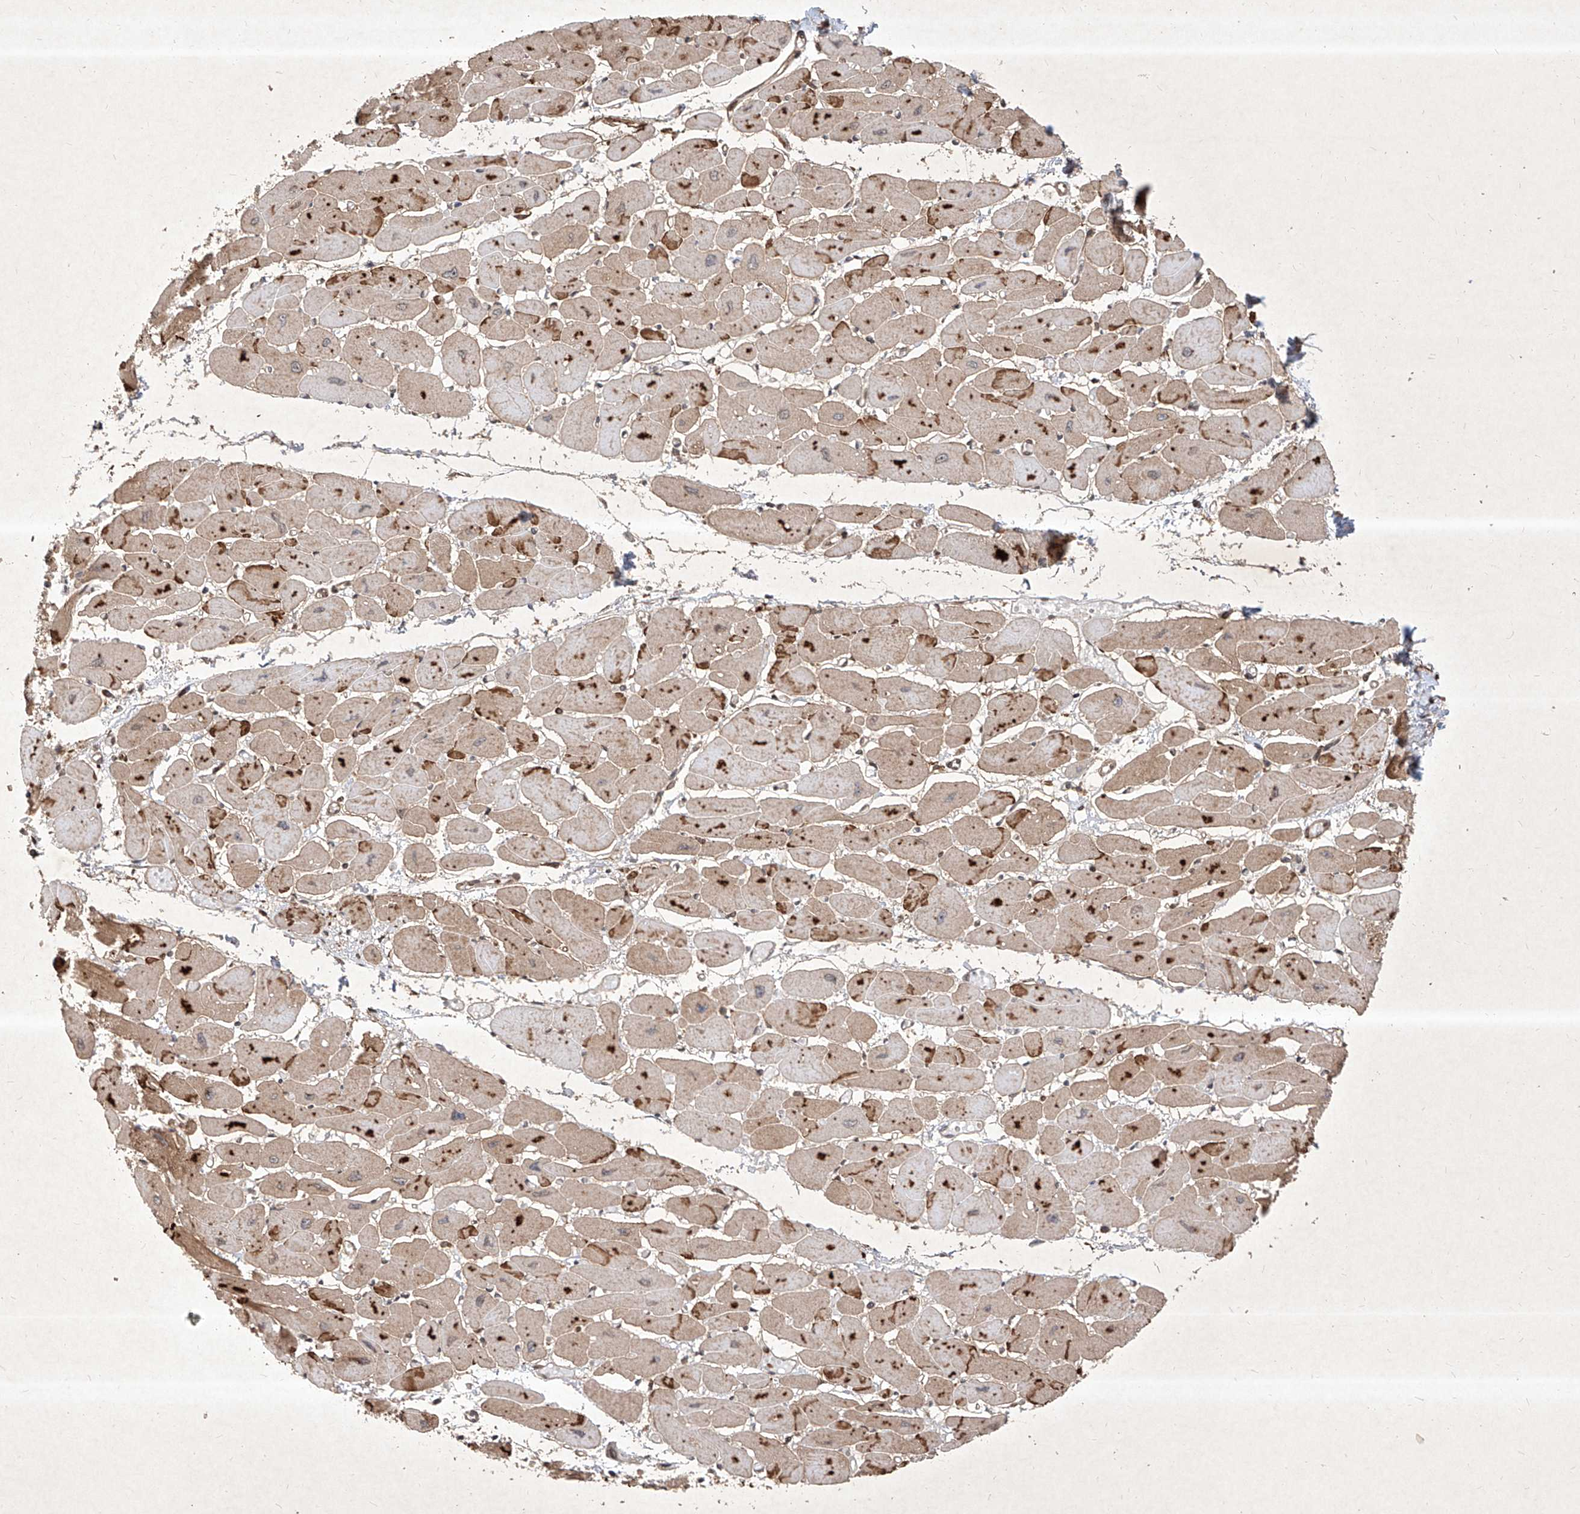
{"staining": {"intensity": "strong", "quantity": "25%-75%", "location": "cytoplasmic/membranous"}, "tissue": "heart muscle", "cell_type": "Cardiomyocytes", "image_type": "normal", "snomed": [{"axis": "morphology", "description": "Normal tissue, NOS"}, {"axis": "topography", "description": "Heart"}], "caption": "Immunohistochemistry (IHC) photomicrograph of benign heart muscle stained for a protein (brown), which reveals high levels of strong cytoplasmic/membranous expression in approximately 25%-75% of cardiomyocytes.", "gene": "MAGED2", "patient": {"sex": "female", "age": 54}}